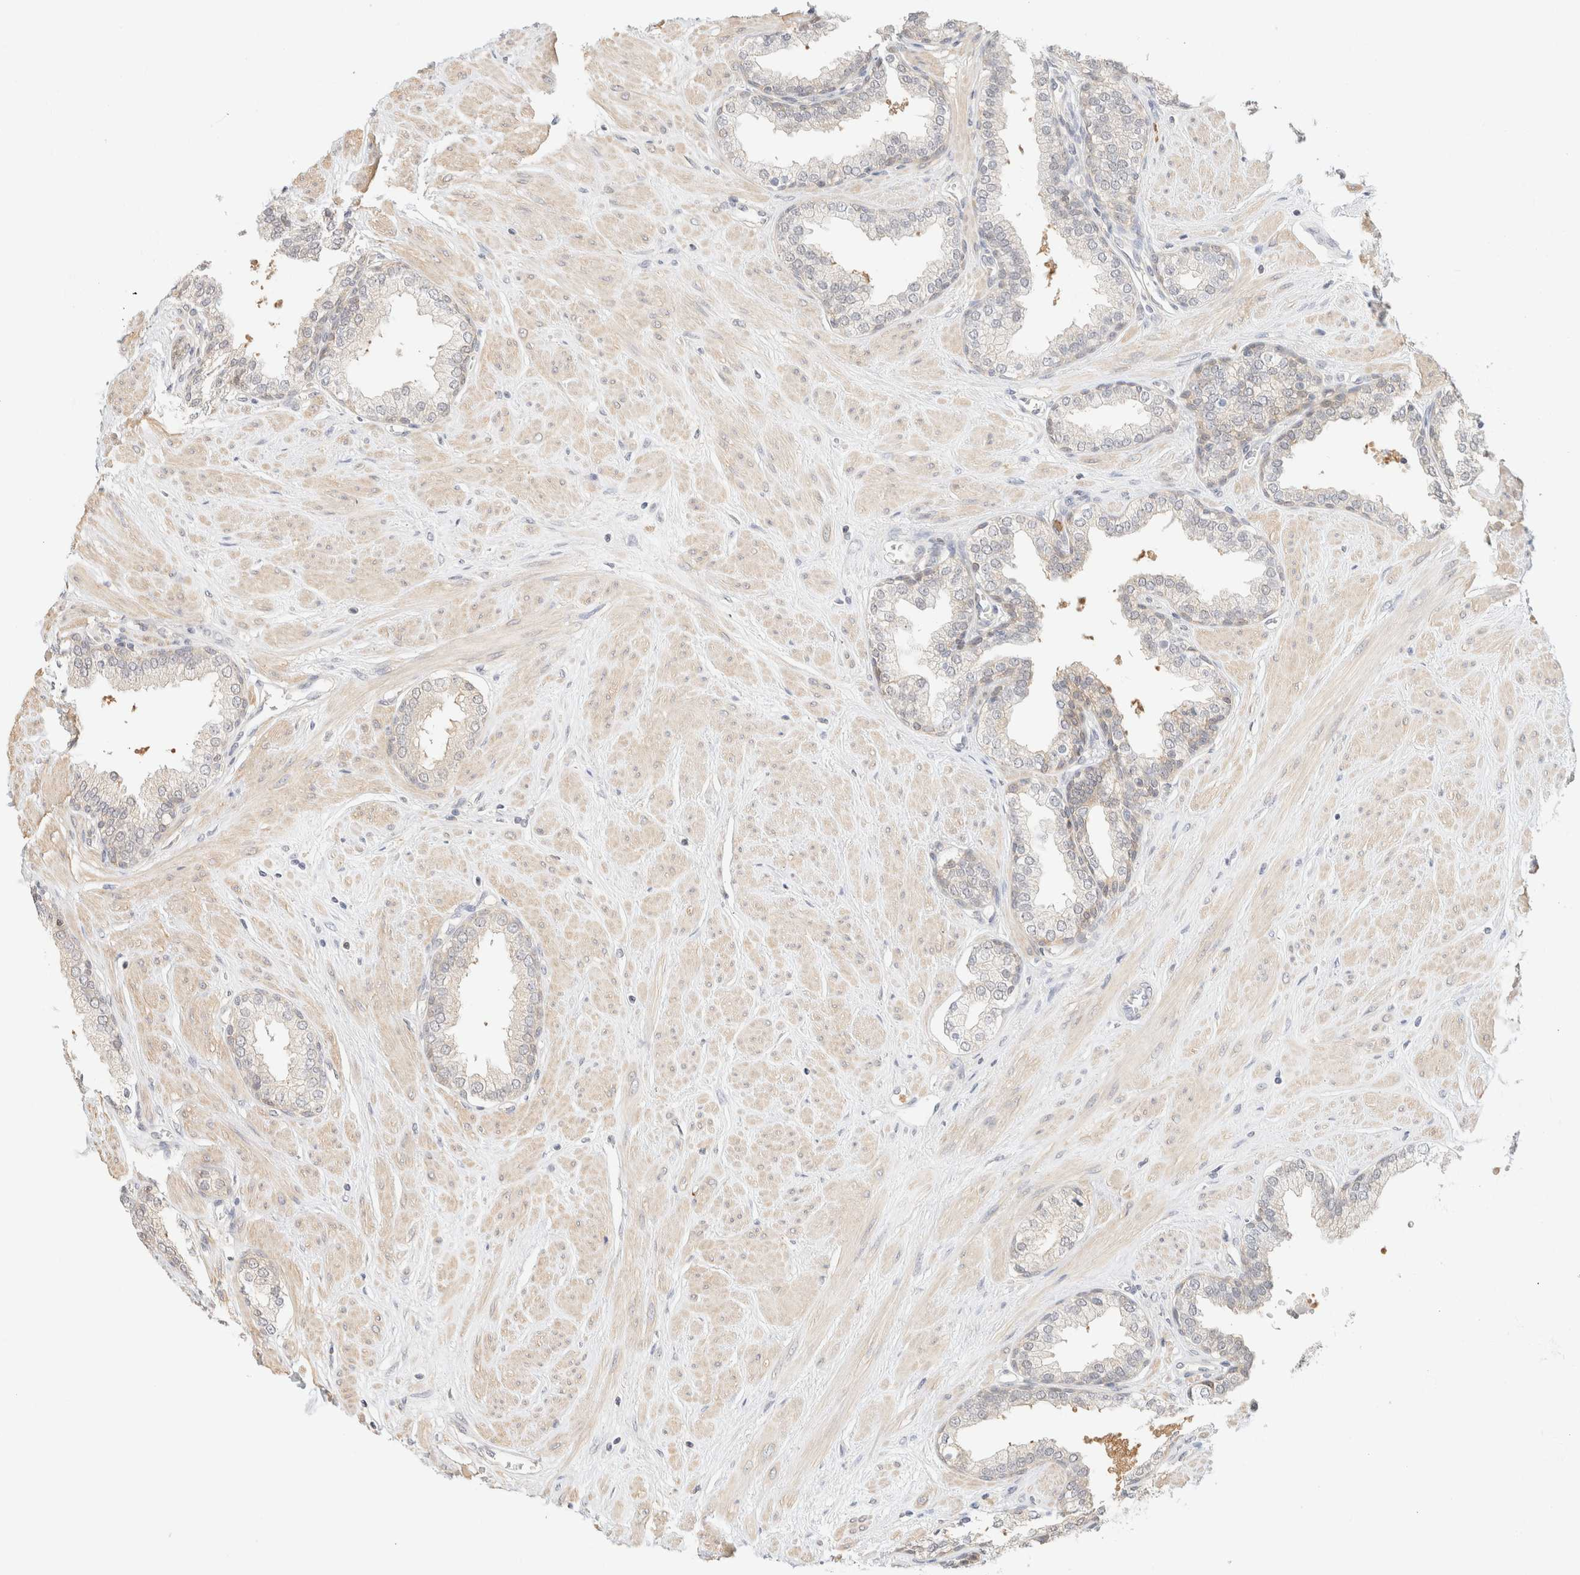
{"staining": {"intensity": "weak", "quantity": "<25%", "location": "cytoplasmic/membranous"}, "tissue": "prostate", "cell_type": "Glandular cells", "image_type": "normal", "snomed": [{"axis": "morphology", "description": "Normal tissue, NOS"}, {"axis": "topography", "description": "Prostate"}], "caption": "The IHC histopathology image has no significant positivity in glandular cells of prostate.", "gene": "GPI", "patient": {"sex": "male", "age": 51}}